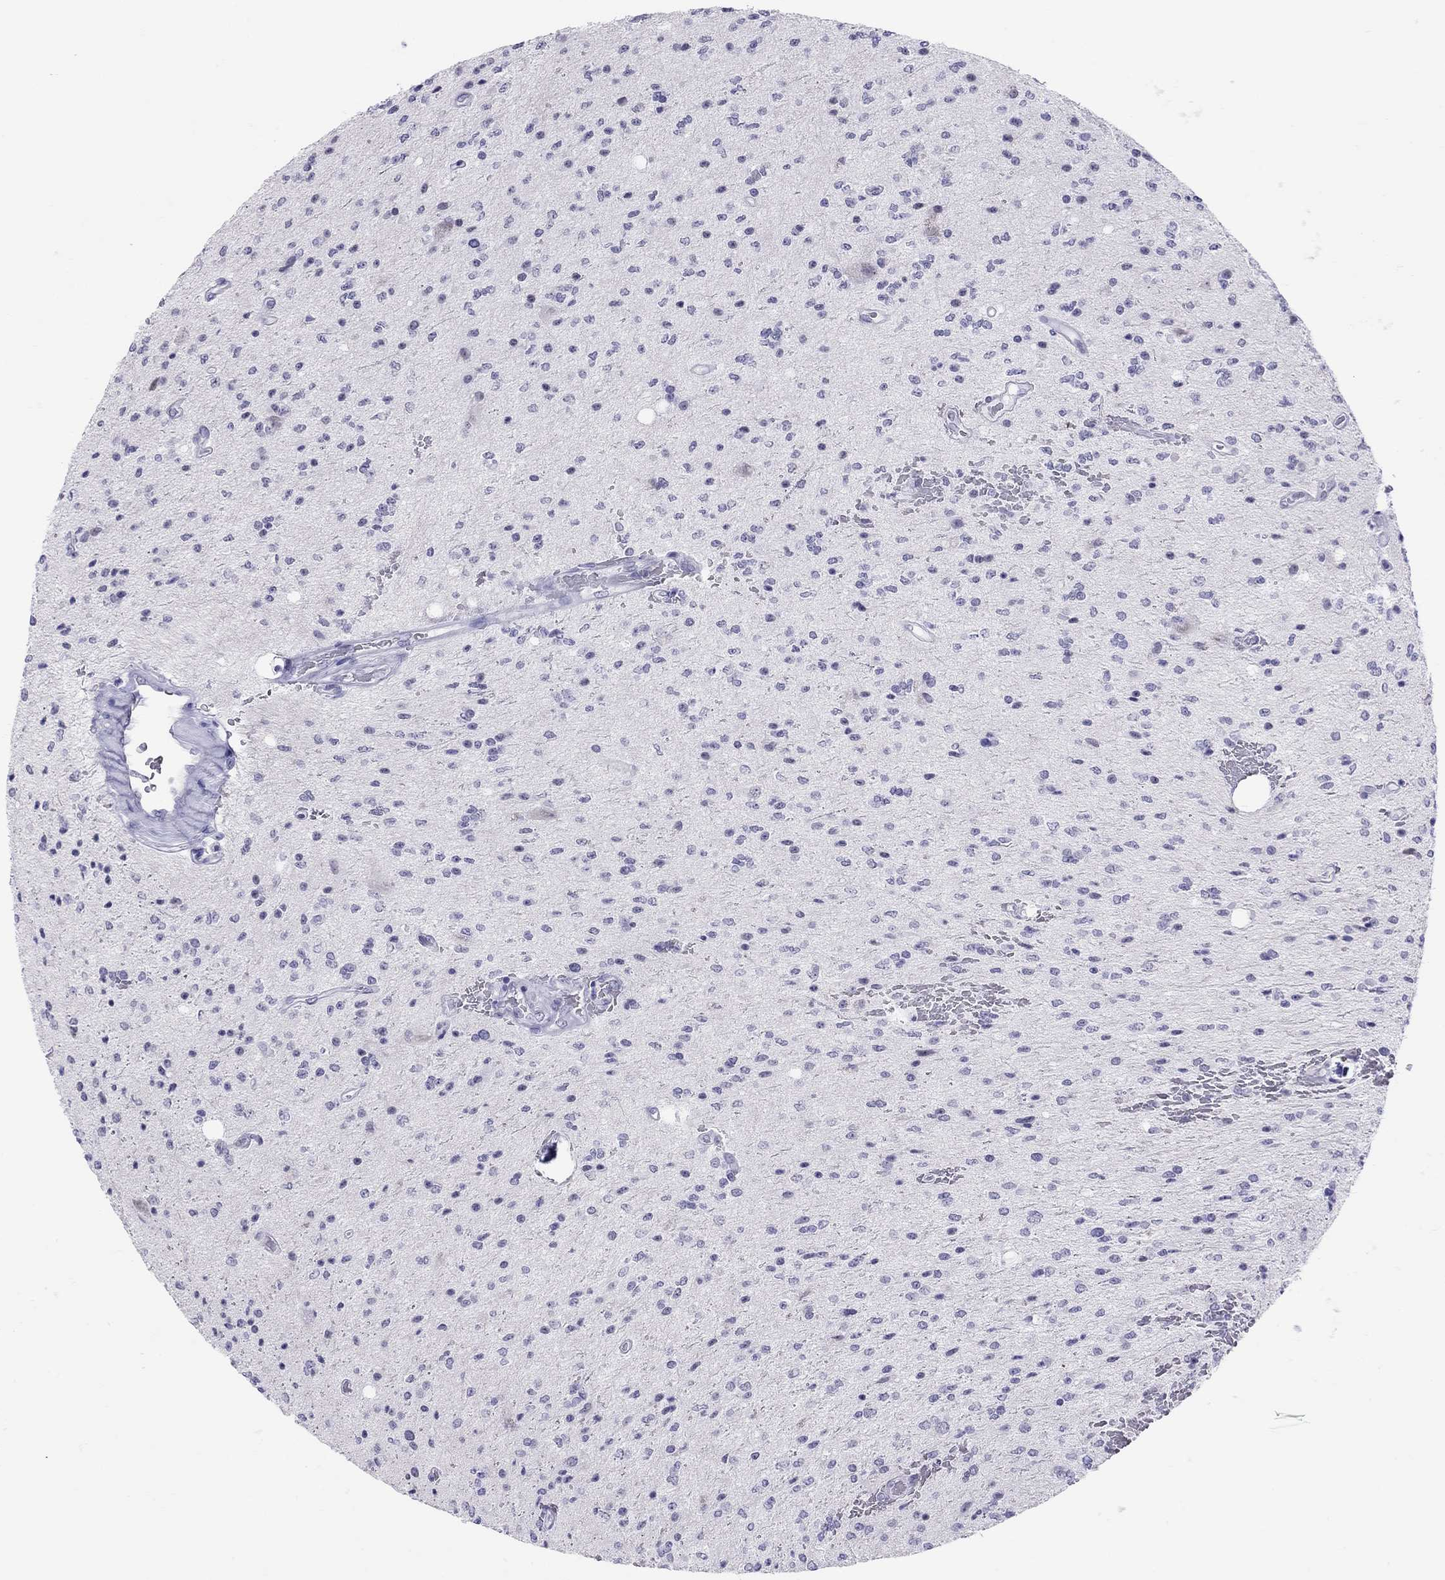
{"staining": {"intensity": "negative", "quantity": "none", "location": "none"}, "tissue": "glioma", "cell_type": "Tumor cells", "image_type": "cancer", "snomed": [{"axis": "morphology", "description": "Glioma, malignant, Low grade"}, {"axis": "topography", "description": "Brain"}], "caption": "Low-grade glioma (malignant) stained for a protein using immunohistochemistry (IHC) shows no expression tumor cells.", "gene": "LYAR", "patient": {"sex": "male", "age": 67}}